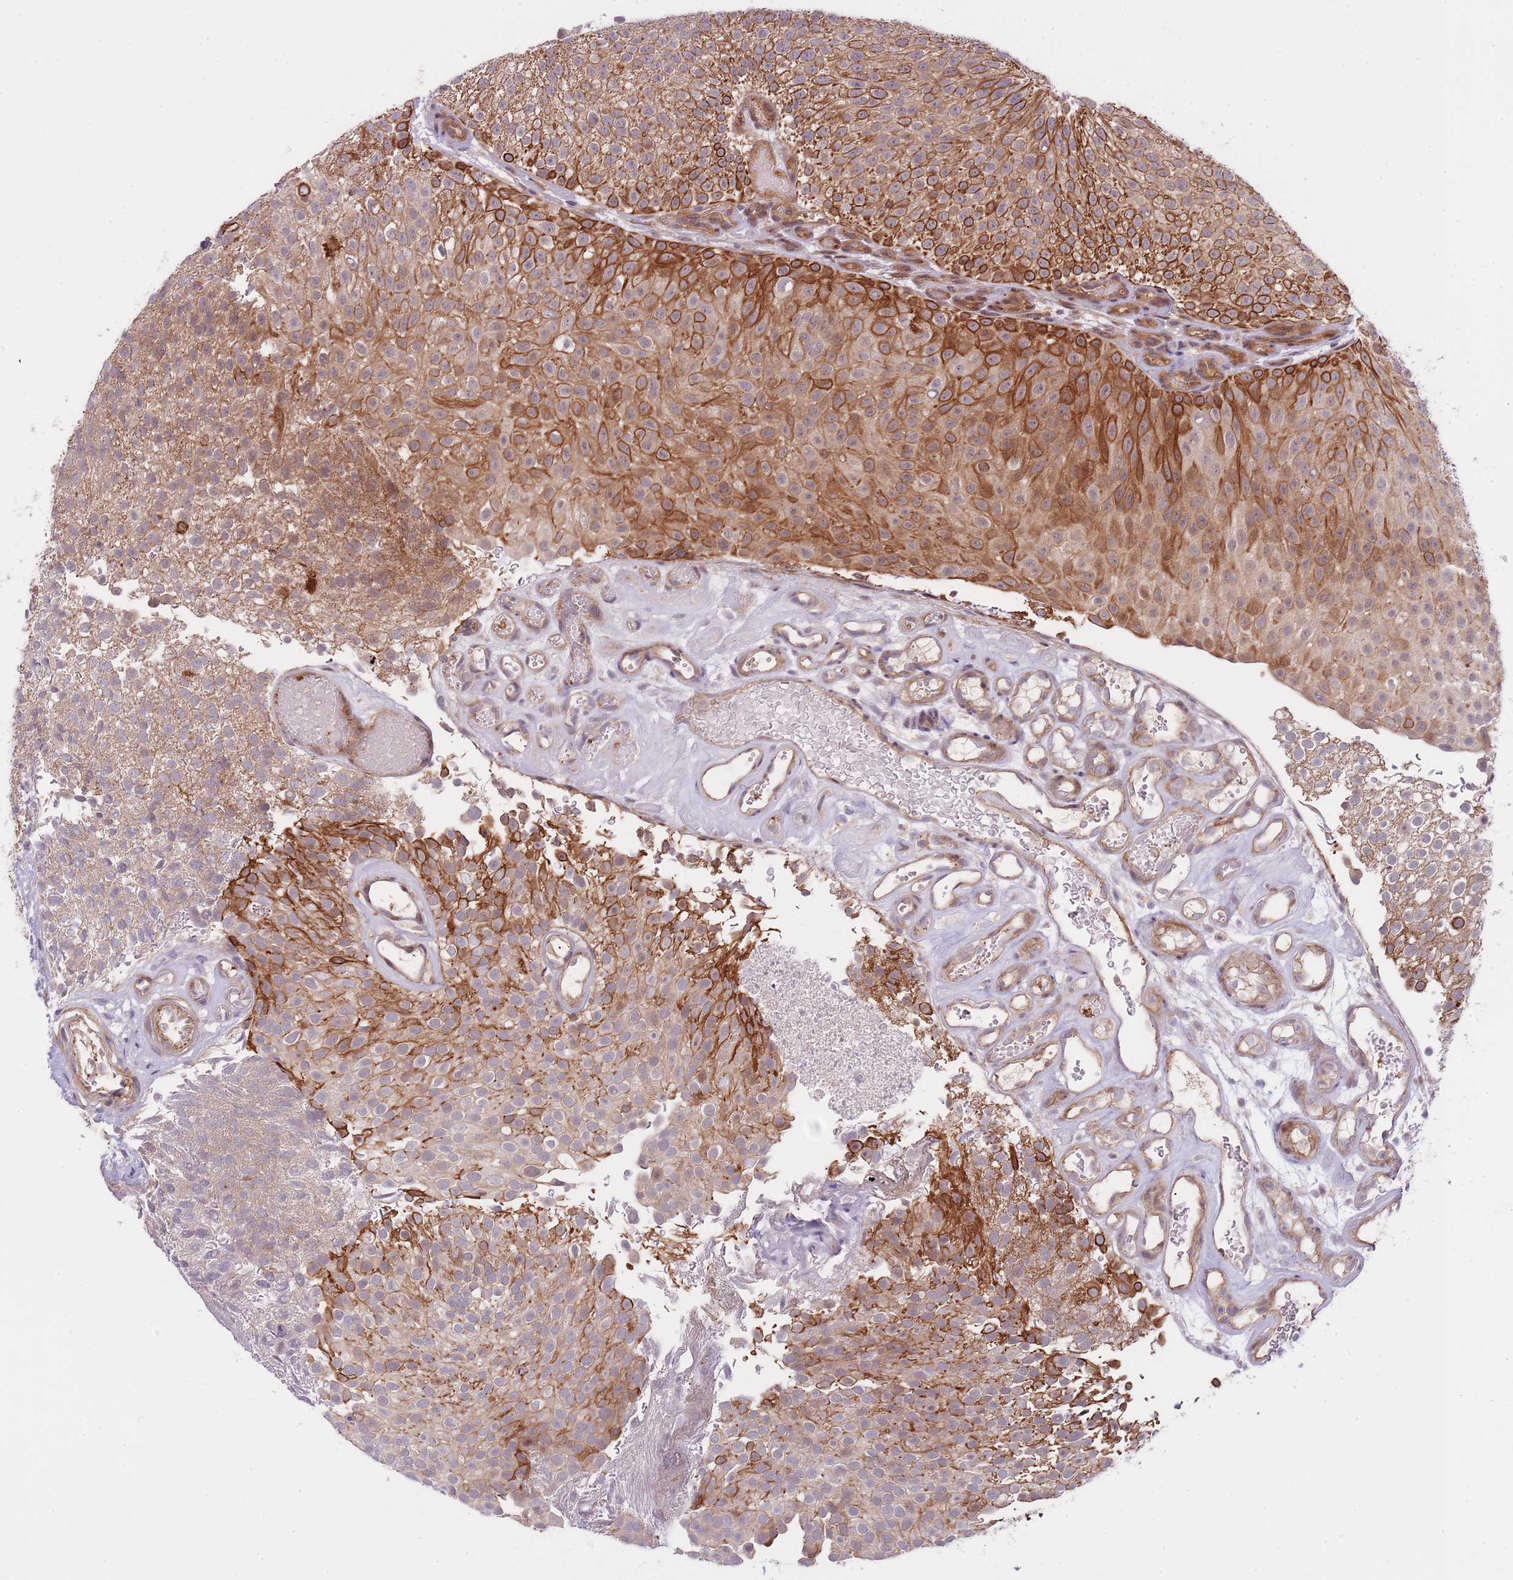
{"staining": {"intensity": "strong", "quantity": "25%-75%", "location": "cytoplasmic/membranous"}, "tissue": "urothelial cancer", "cell_type": "Tumor cells", "image_type": "cancer", "snomed": [{"axis": "morphology", "description": "Urothelial carcinoma, Low grade"}, {"axis": "topography", "description": "Urinary bladder"}], "caption": "Brown immunohistochemical staining in human urothelial cancer shows strong cytoplasmic/membranous expression in about 25%-75% of tumor cells.", "gene": "PRR16", "patient": {"sex": "male", "age": 78}}